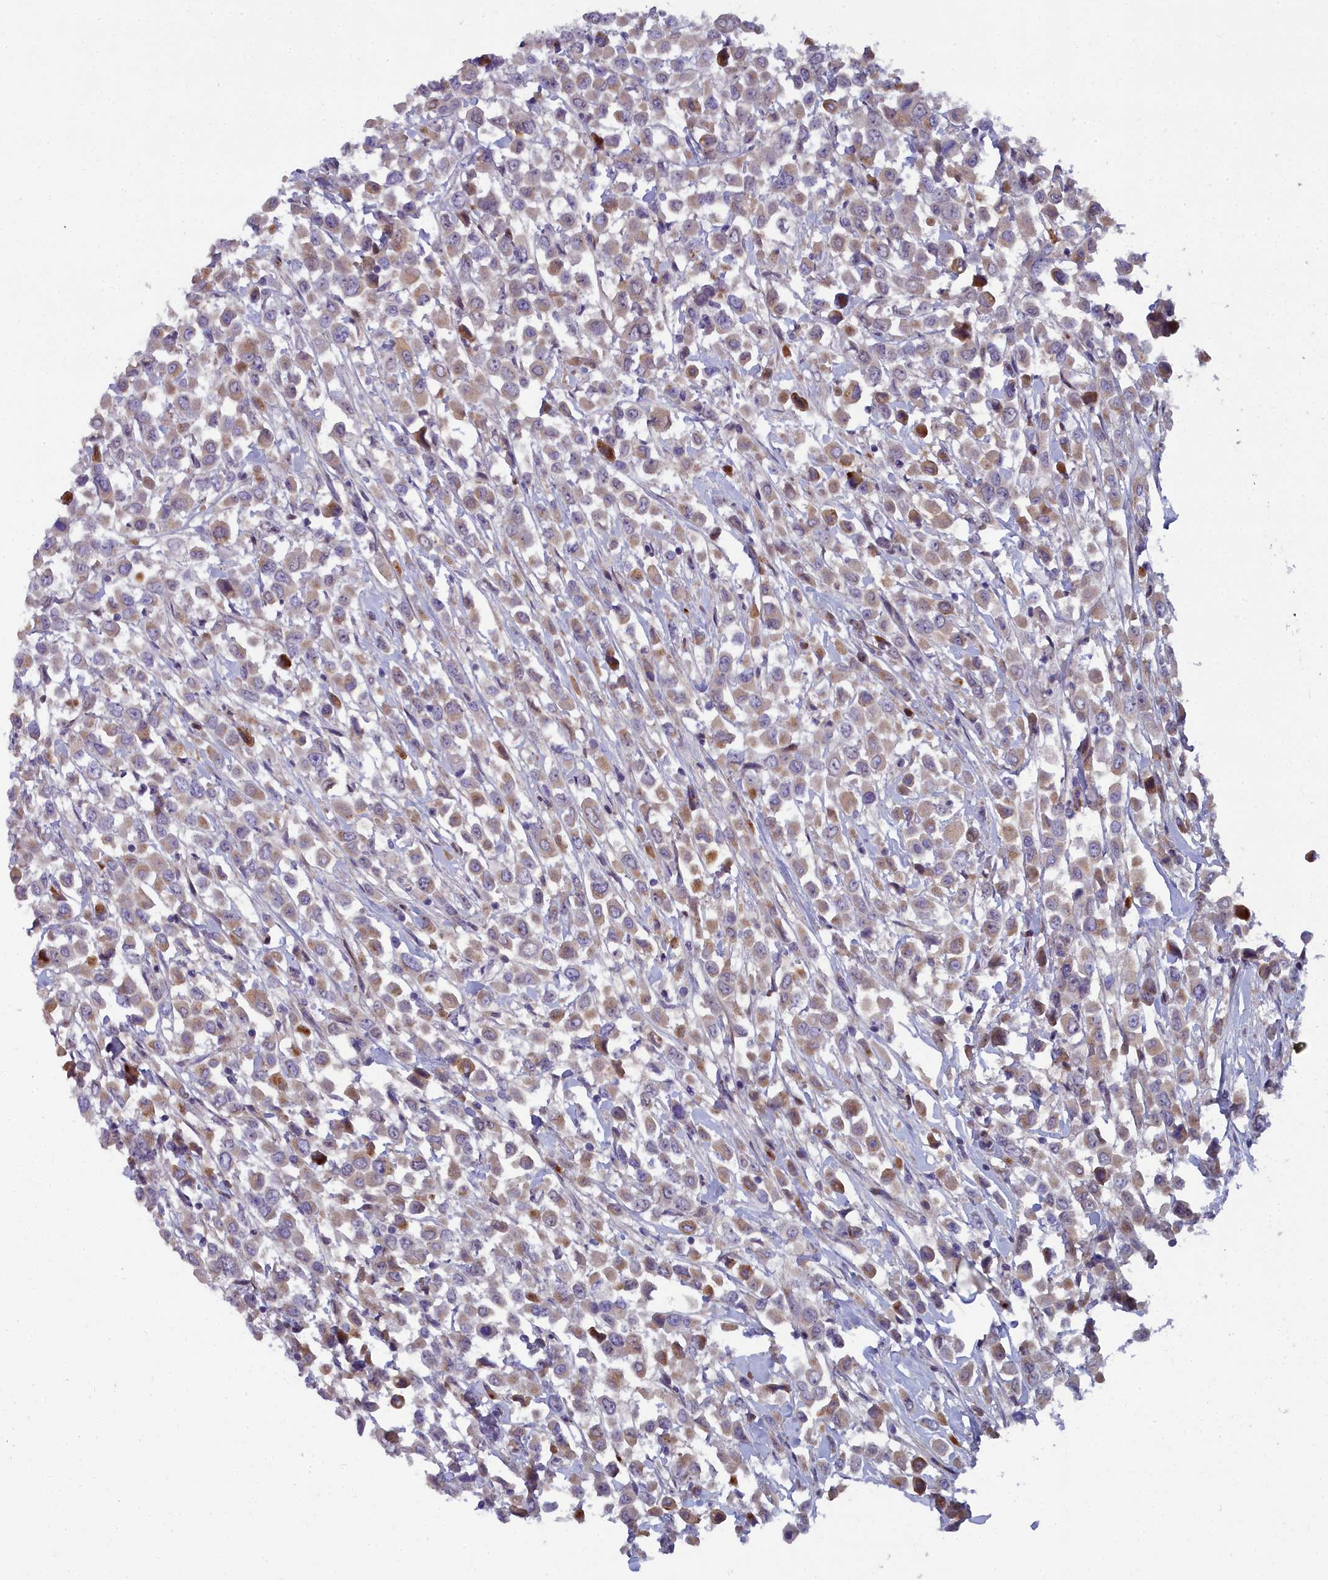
{"staining": {"intensity": "moderate", "quantity": "25%-75%", "location": "cytoplasmic/membranous"}, "tissue": "breast cancer", "cell_type": "Tumor cells", "image_type": "cancer", "snomed": [{"axis": "morphology", "description": "Duct carcinoma"}, {"axis": "topography", "description": "Breast"}], "caption": "Infiltrating ductal carcinoma (breast) tissue displays moderate cytoplasmic/membranous expression in about 25%-75% of tumor cells", "gene": "B9D2", "patient": {"sex": "female", "age": 61}}